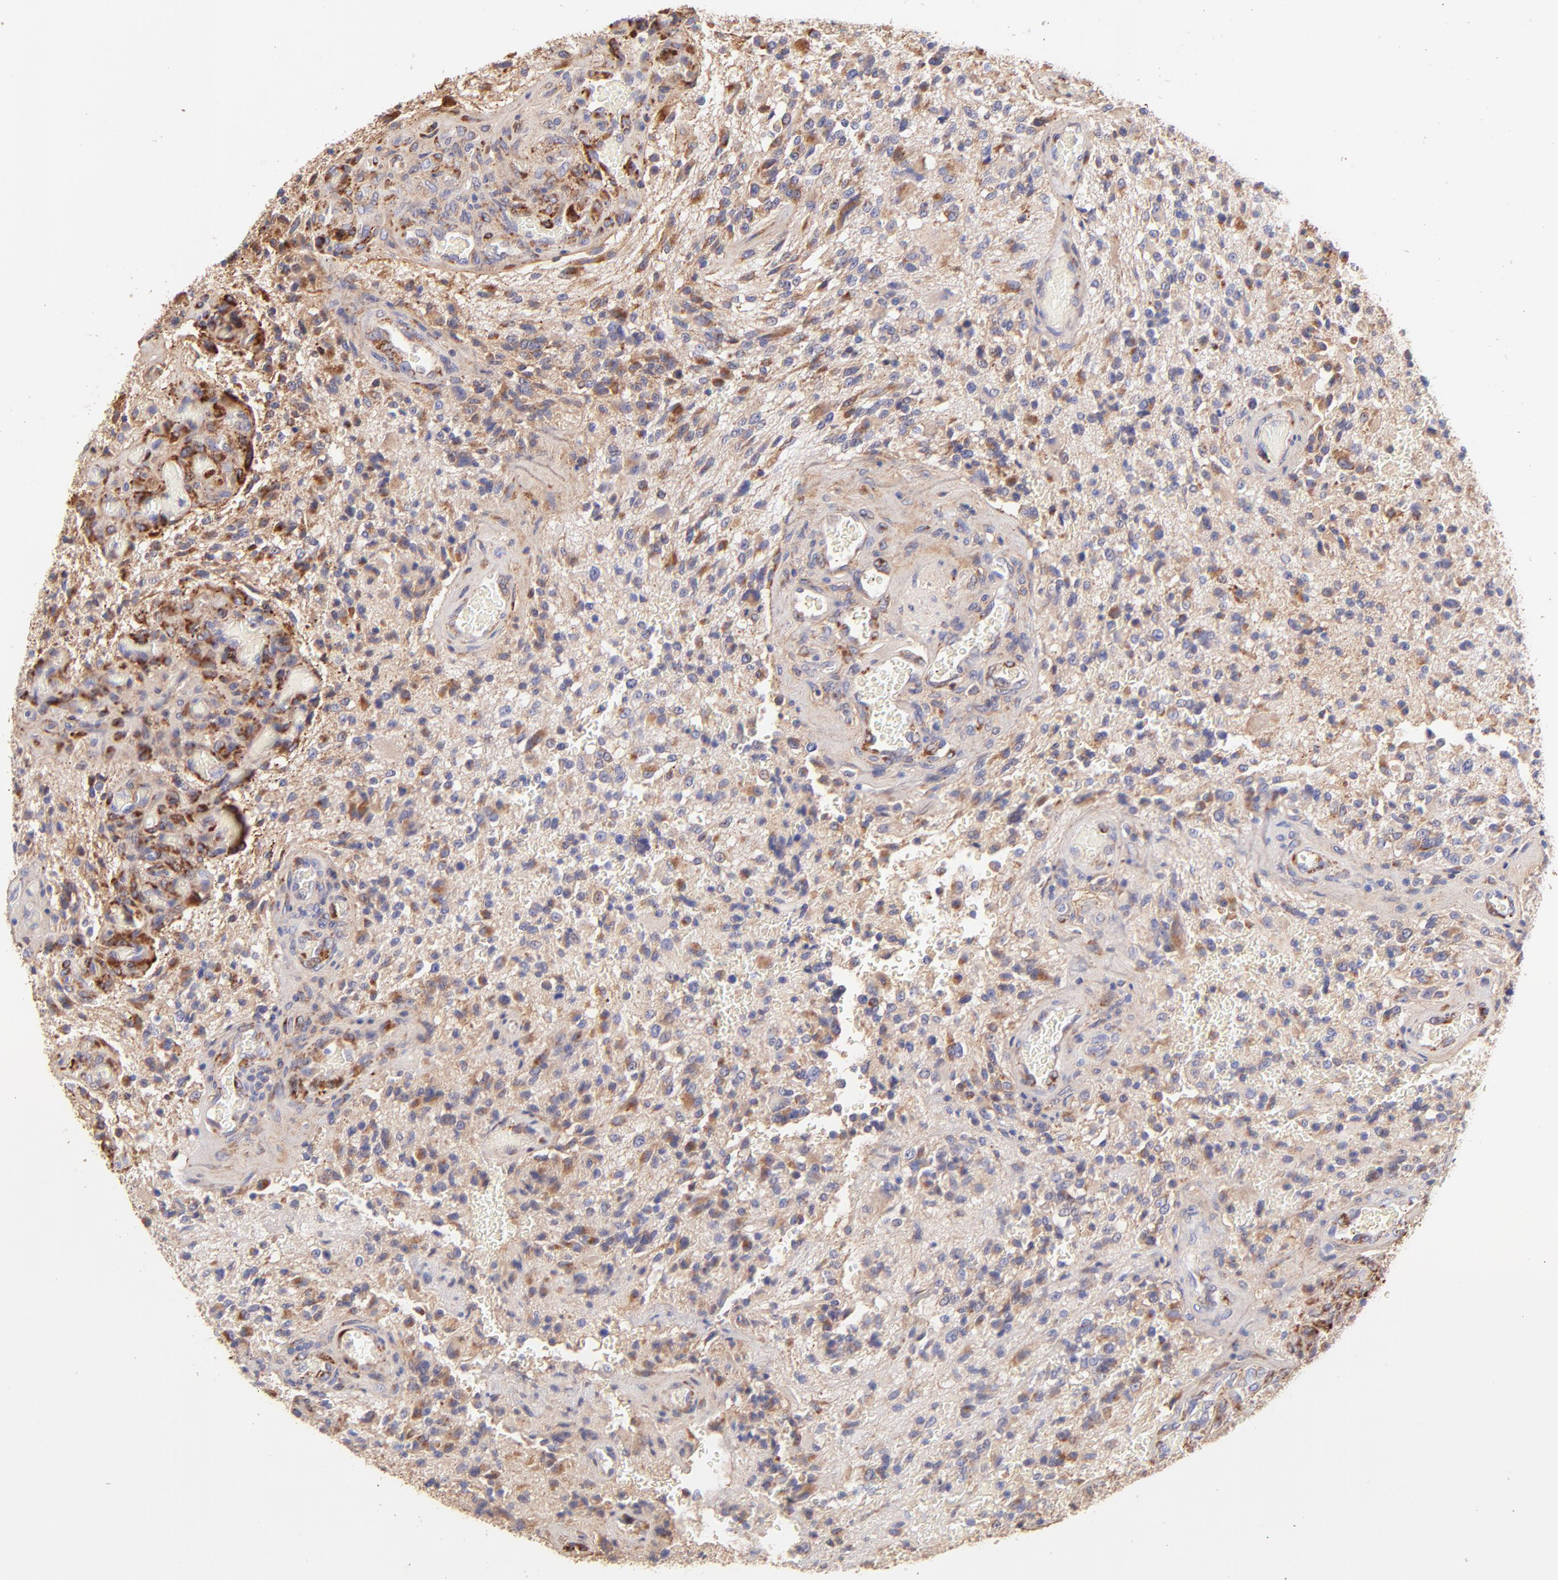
{"staining": {"intensity": "moderate", "quantity": "<25%", "location": "cytoplasmic/membranous"}, "tissue": "glioma", "cell_type": "Tumor cells", "image_type": "cancer", "snomed": [{"axis": "morphology", "description": "Normal tissue, NOS"}, {"axis": "morphology", "description": "Glioma, malignant, High grade"}, {"axis": "topography", "description": "Cerebral cortex"}], "caption": "A micrograph of human glioma stained for a protein reveals moderate cytoplasmic/membranous brown staining in tumor cells. (DAB = brown stain, brightfield microscopy at high magnification).", "gene": "BGN", "patient": {"sex": "male", "age": 56}}